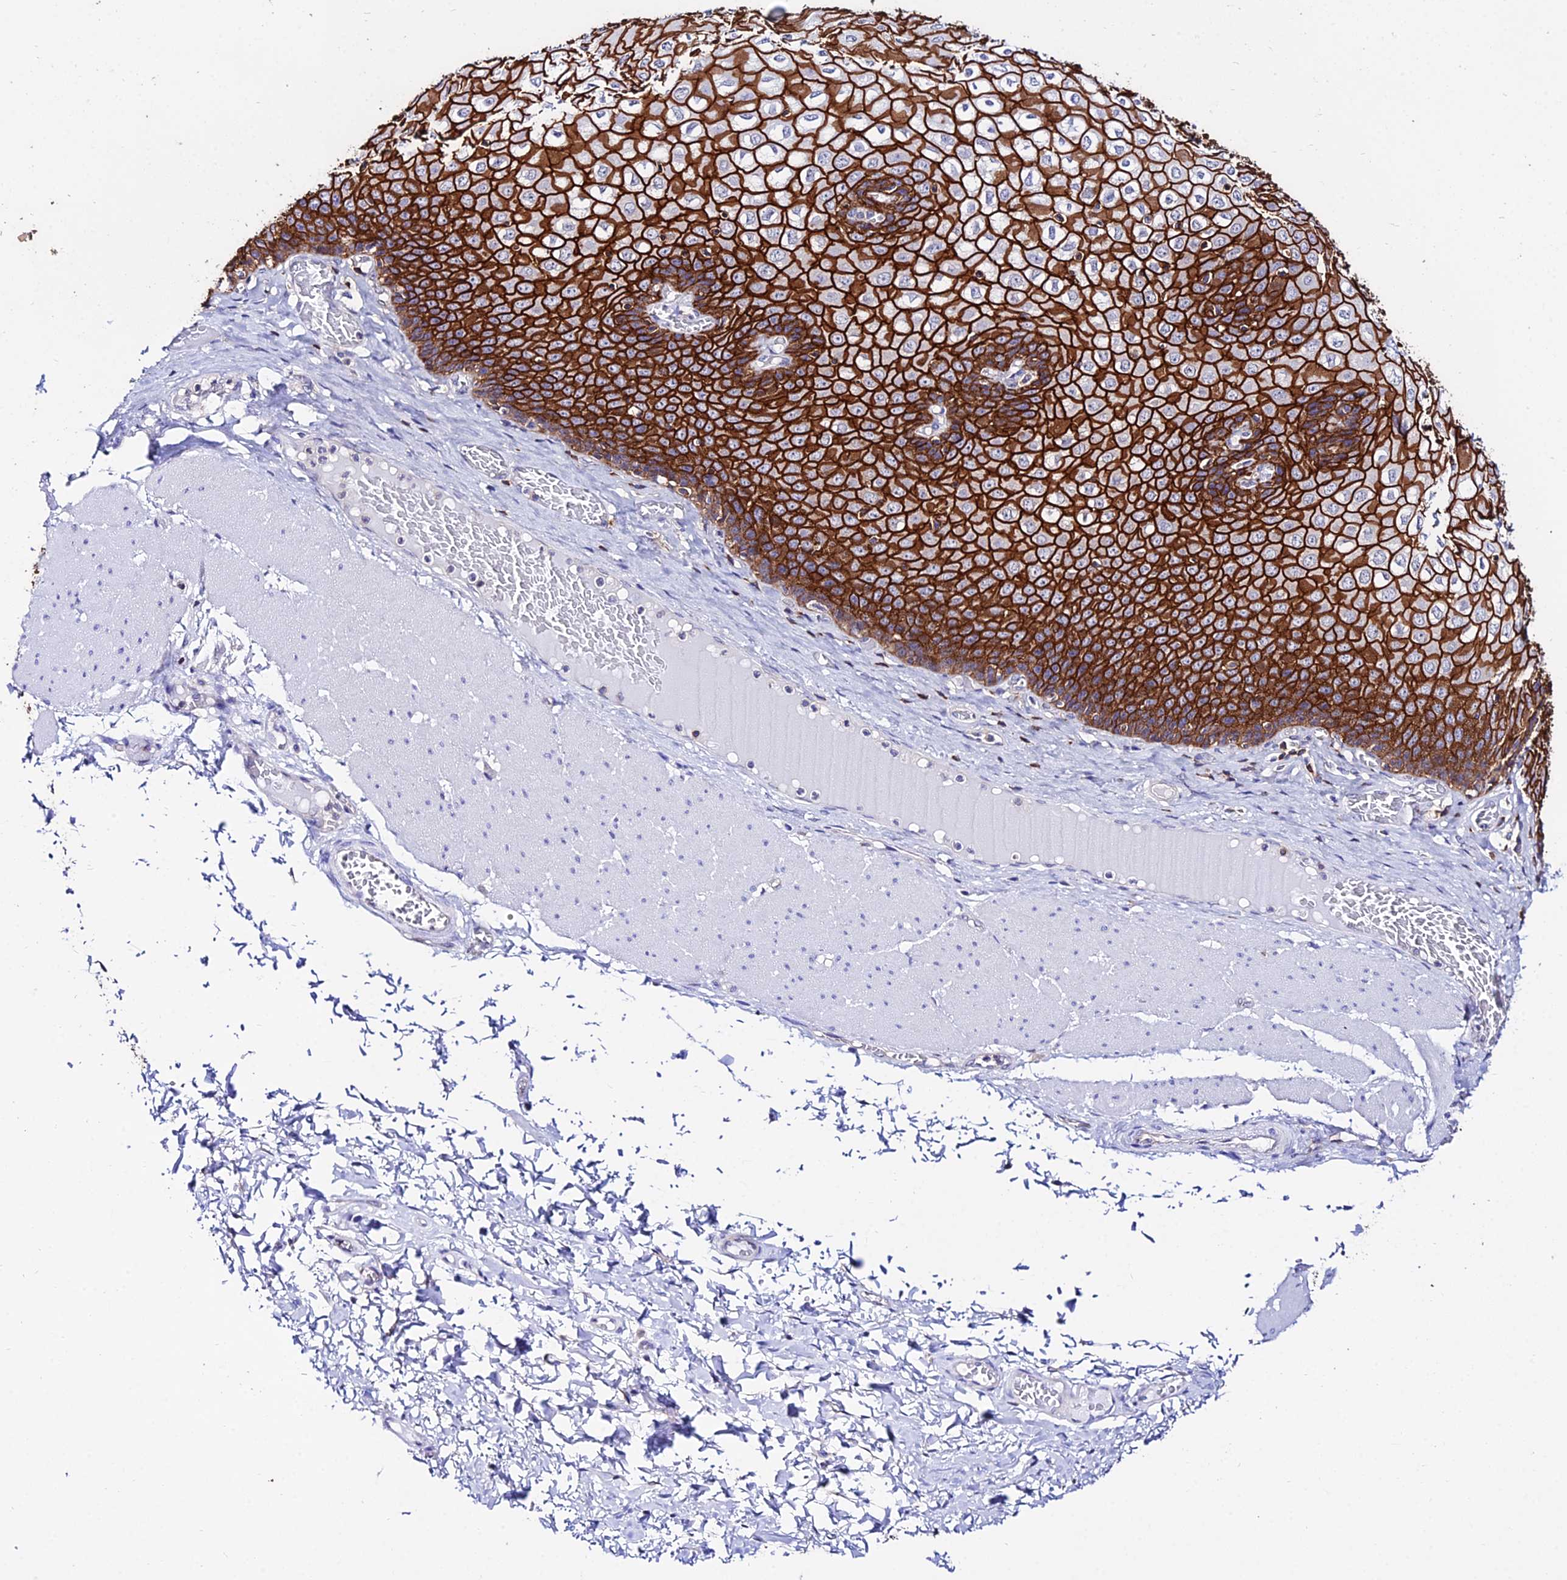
{"staining": {"intensity": "strong", "quantity": ">75%", "location": "cytoplasmic/membranous"}, "tissue": "esophagus", "cell_type": "Squamous epithelial cells", "image_type": "normal", "snomed": [{"axis": "morphology", "description": "Normal tissue, NOS"}, {"axis": "topography", "description": "Esophagus"}], "caption": "Strong cytoplasmic/membranous staining for a protein is identified in about >75% of squamous epithelial cells of benign esophagus using immunohistochemistry.", "gene": "S100A16", "patient": {"sex": "male", "age": 60}}